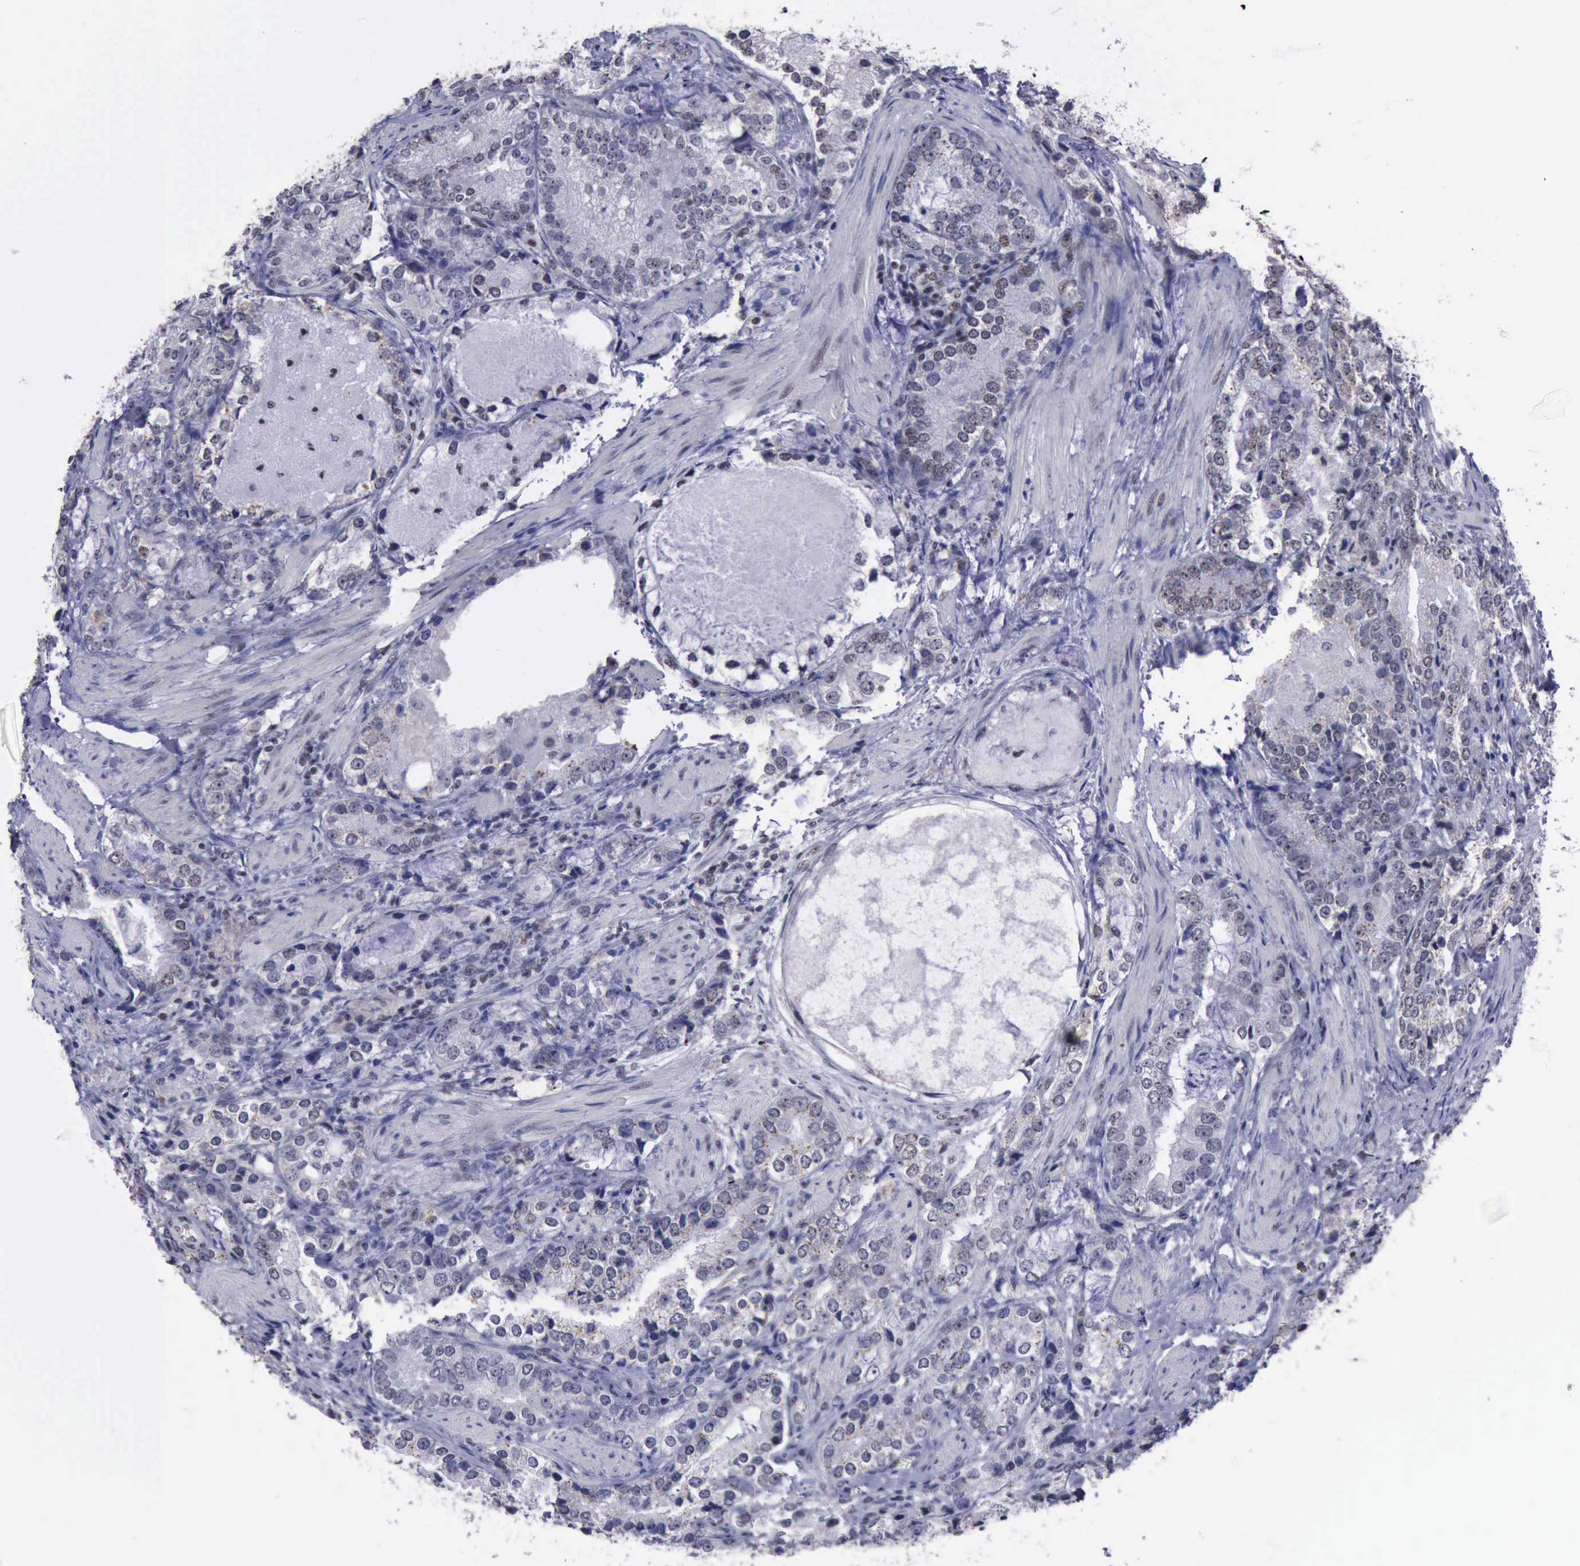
{"staining": {"intensity": "weak", "quantity": "25%-75%", "location": "nuclear"}, "tissue": "prostate cancer", "cell_type": "Tumor cells", "image_type": "cancer", "snomed": [{"axis": "morphology", "description": "Adenocarcinoma, High grade"}, {"axis": "topography", "description": "Prostate"}], "caption": "A brown stain shows weak nuclear staining of a protein in human prostate high-grade adenocarcinoma tumor cells. The staining was performed using DAB (3,3'-diaminobenzidine), with brown indicating positive protein expression. Nuclei are stained blue with hematoxylin.", "gene": "YY1", "patient": {"sex": "male", "age": 63}}